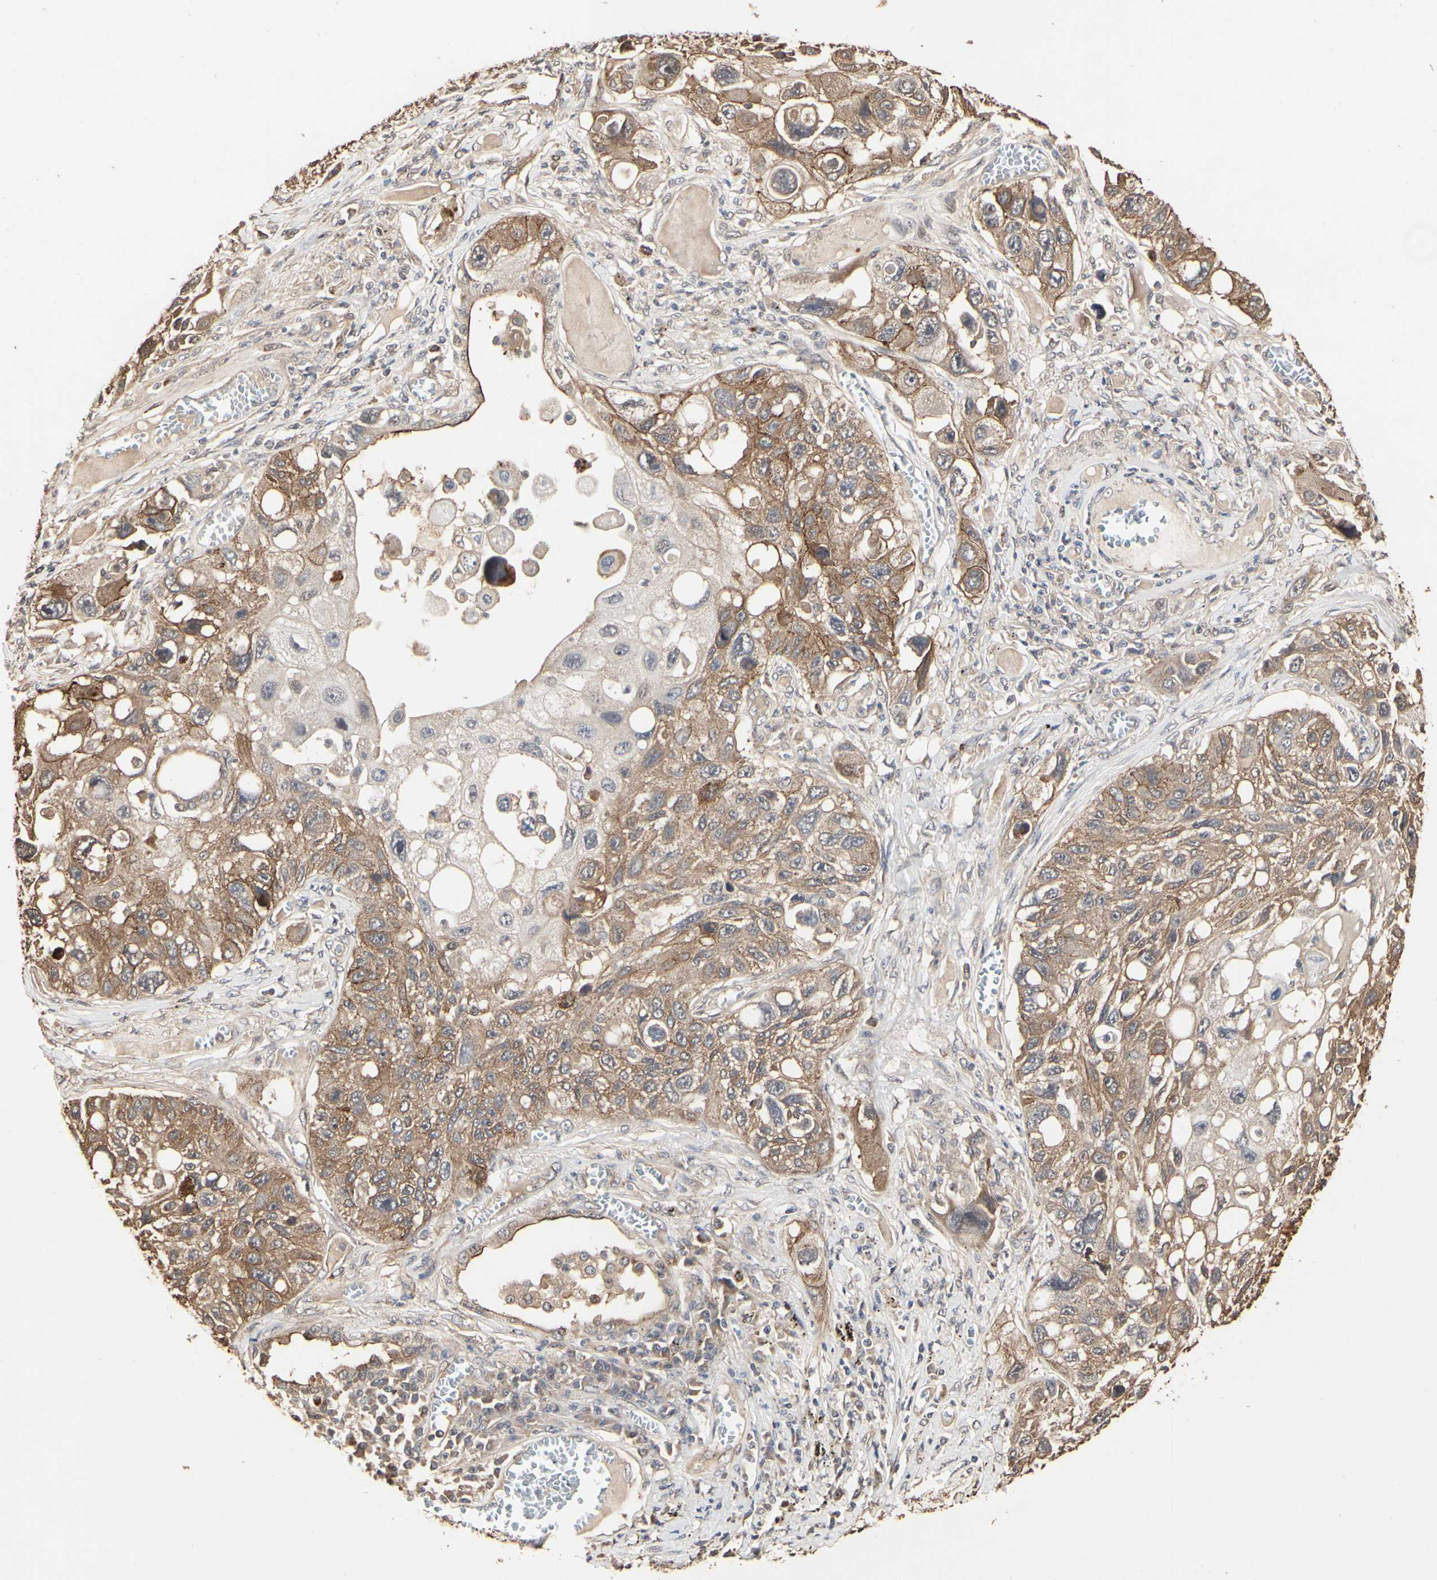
{"staining": {"intensity": "moderate", "quantity": ">75%", "location": "cytoplasmic/membranous"}, "tissue": "lung cancer", "cell_type": "Tumor cells", "image_type": "cancer", "snomed": [{"axis": "morphology", "description": "Squamous cell carcinoma, NOS"}, {"axis": "topography", "description": "Lung"}], "caption": "Immunohistochemistry (DAB) staining of lung cancer exhibits moderate cytoplasmic/membranous protein staining in about >75% of tumor cells.", "gene": "TAOK1", "patient": {"sex": "male", "age": 71}}